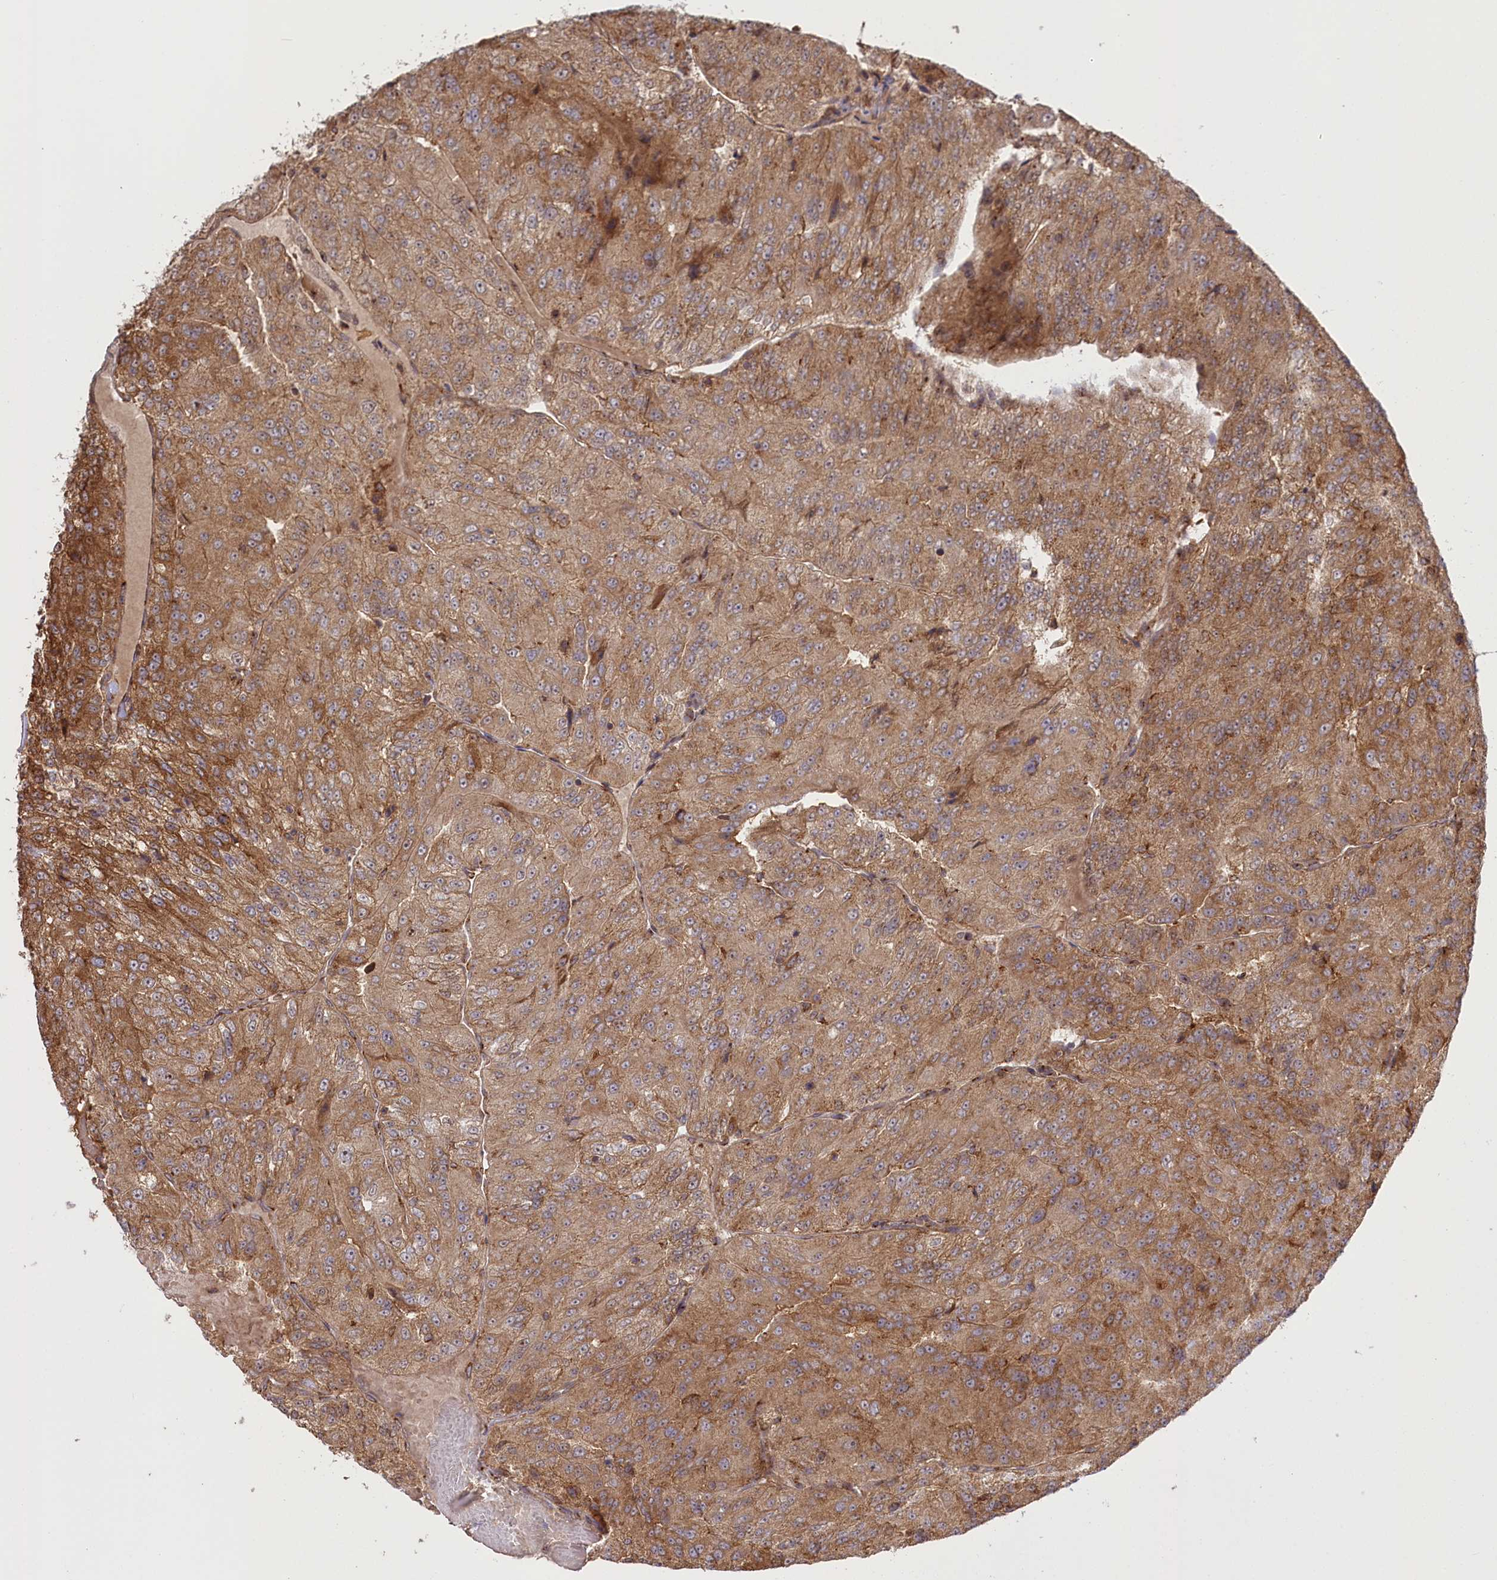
{"staining": {"intensity": "moderate", "quantity": ">75%", "location": "cytoplasmic/membranous"}, "tissue": "renal cancer", "cell_type": "Tumor cells", "image_type": "cancer", "snomed": [{"axis": "morphology", "description": "Adenocarcinoma, NOS"}, {"axis": "topography", "description": "Kidney"}], "caption": "DAB immunohistochemical staining of human adenocarcinoma (renal) shows moderate cytoplasmic/membranous protein staining in about >75% of tumor cells. The staining is performed using DAB (3,3'-diaminobenzidine) brown chromogen to label protein expression. The nuclei are counter-stained blue using hematoxylin.", "gene": "CCDC91", "patient": {"sex": "female", "age": 63}}